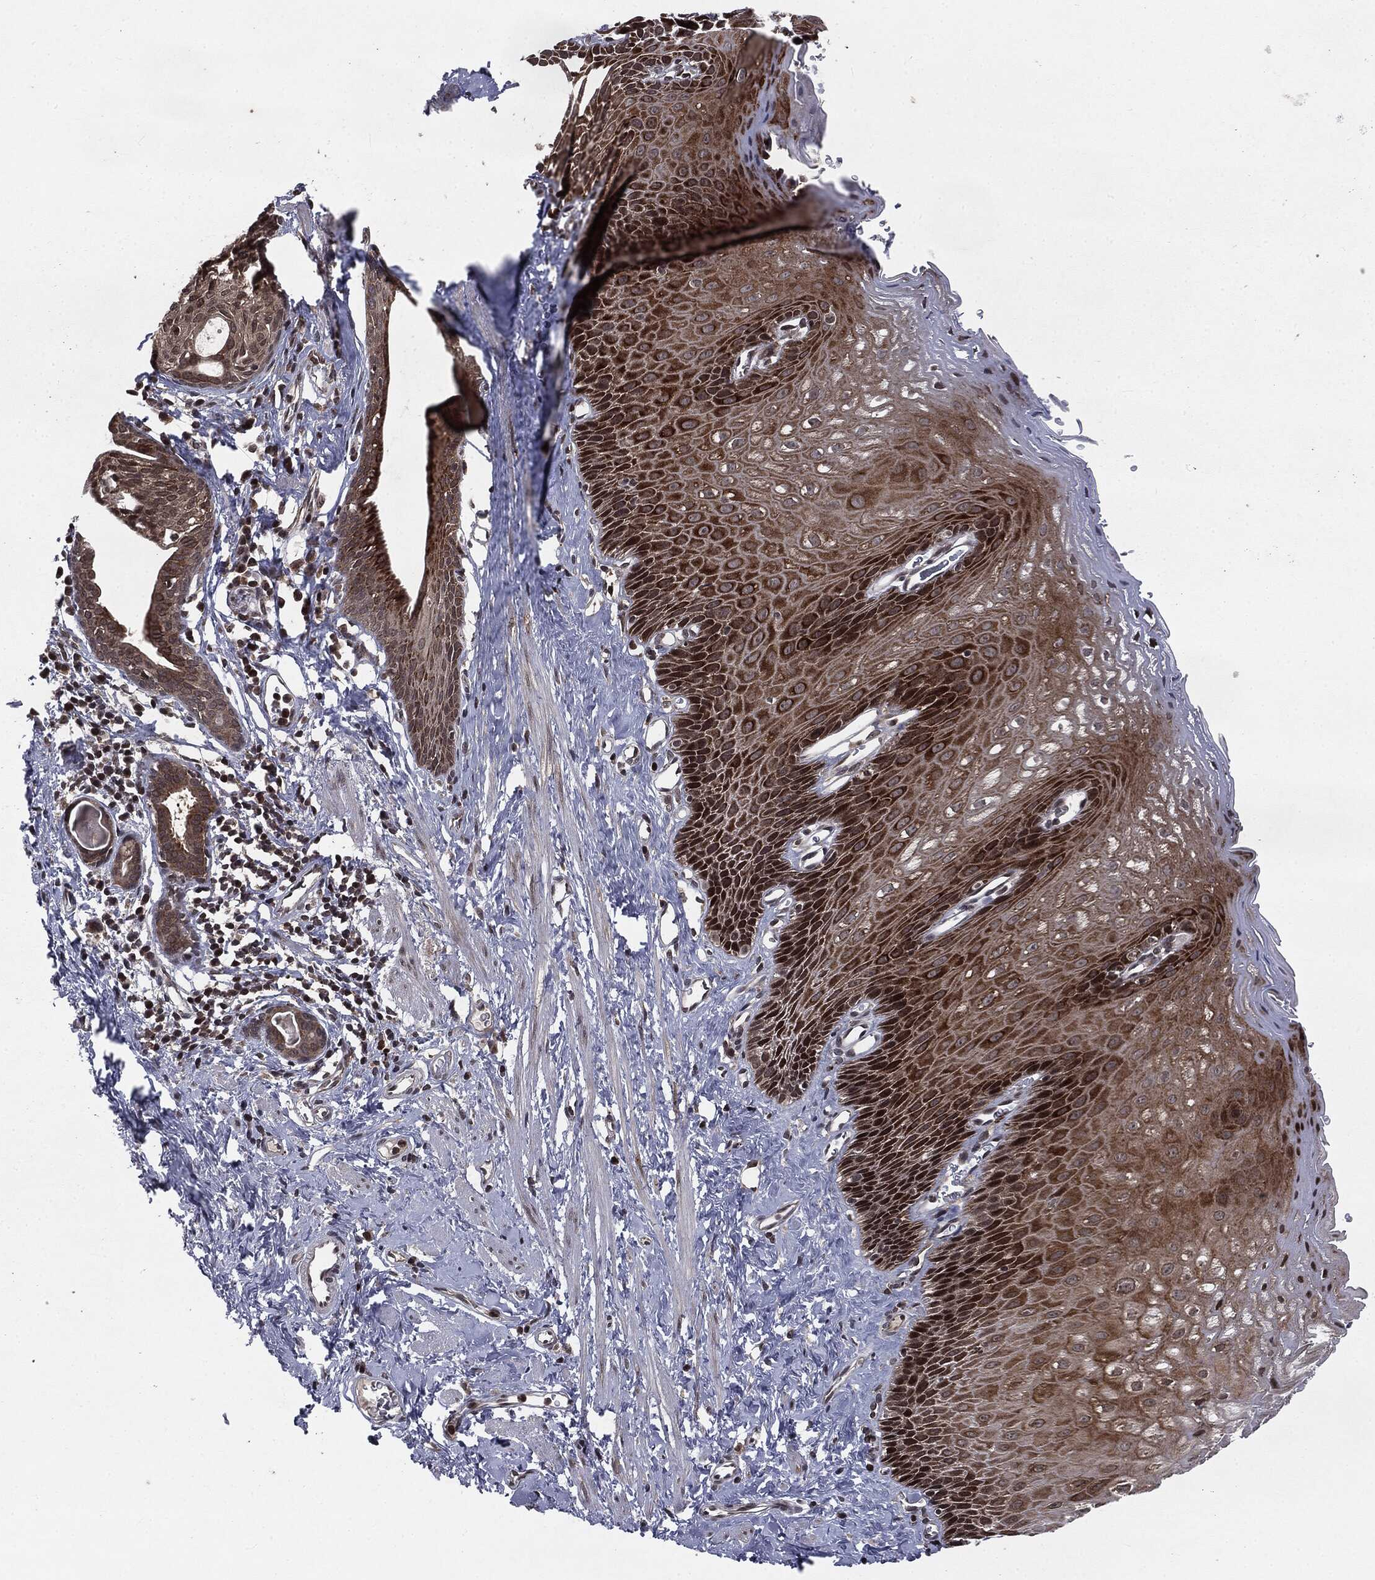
{"staining": {"intensity": "strong", "quantity": "25%-75%", "location": "cytoplasmic/membranous,nuclear"}, "tissue": "esophagus", "cell_type": "Squamous epithelial cells", "image_type": "normal", "snomed": [{"axis": "morphology", "description": "Normal tissue, NOS"}, {"axis": "topography", "description": "Esophagus"}], "caption": "Esophagus was stained to show a protein in brown. There is high levels of strong cytoplasmic/membranous,nuclear expression in approximately 25%-75% of squamous epithelial cells. (brown staining indicates protein expression, while blue staining denotes nuclei).", "gene": "STAU2", "patient": {"sex": "male", "age": 64}}